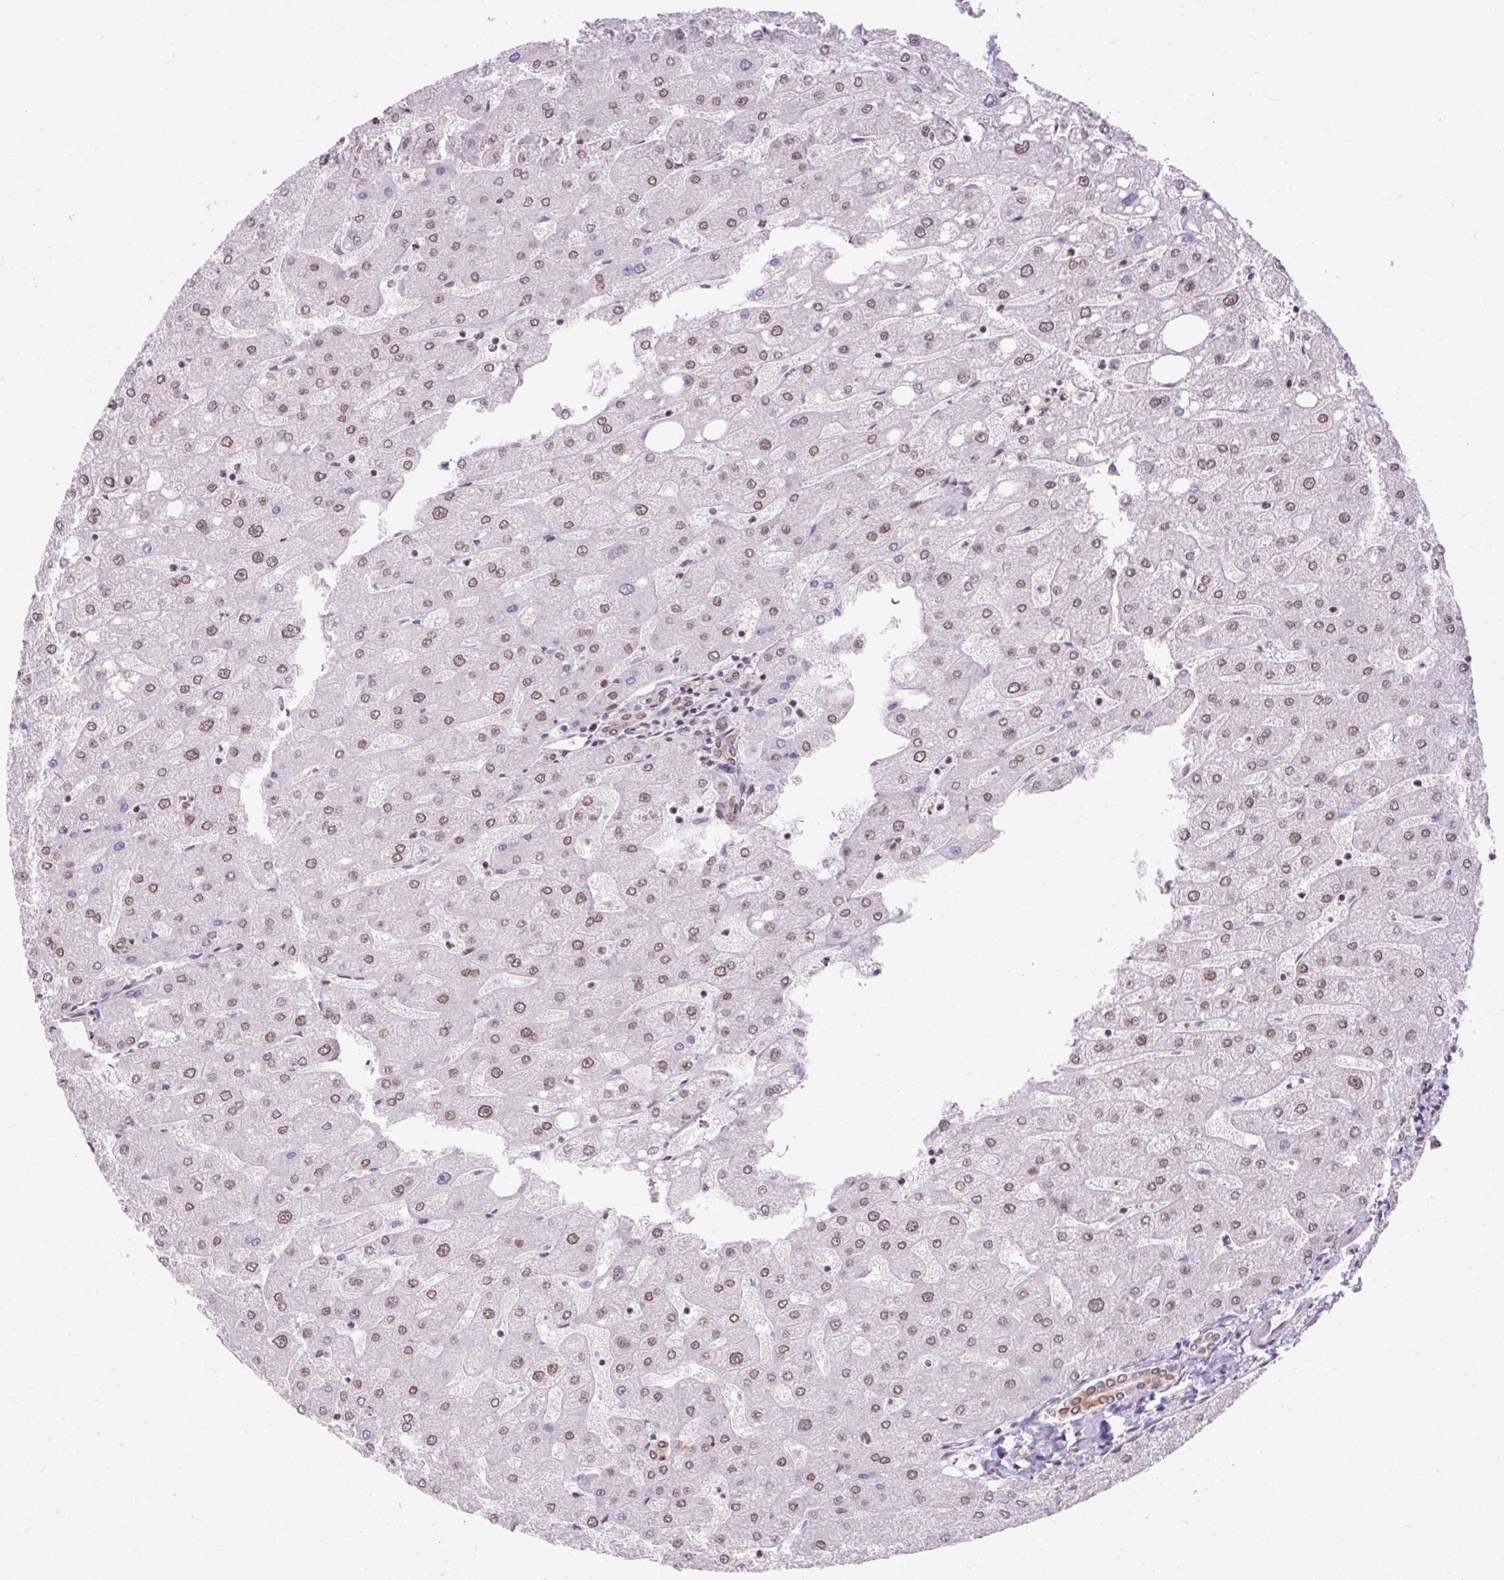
{"staining": {"intensity": "moderate", "quantity": ">75%", "location": "nuclear"}, "tissue": "liver", "cell_type": "Cholangiocytes", "image_type": "normal", "snomed": [{"axis": "morphology", "description": "Normal tissue, NOS"}, {"axis": "topography", "description": "Liver"}], "caption": "Immunohistochemistry photomicrograph of unremarkable human liver stained for a protein (brown), which displays medium levels of moderate nuclear positivity in about >75% of cholangiocytes.", "gene": "ENSG00000261832", "patient": {"sex": "male", "age": 67}}